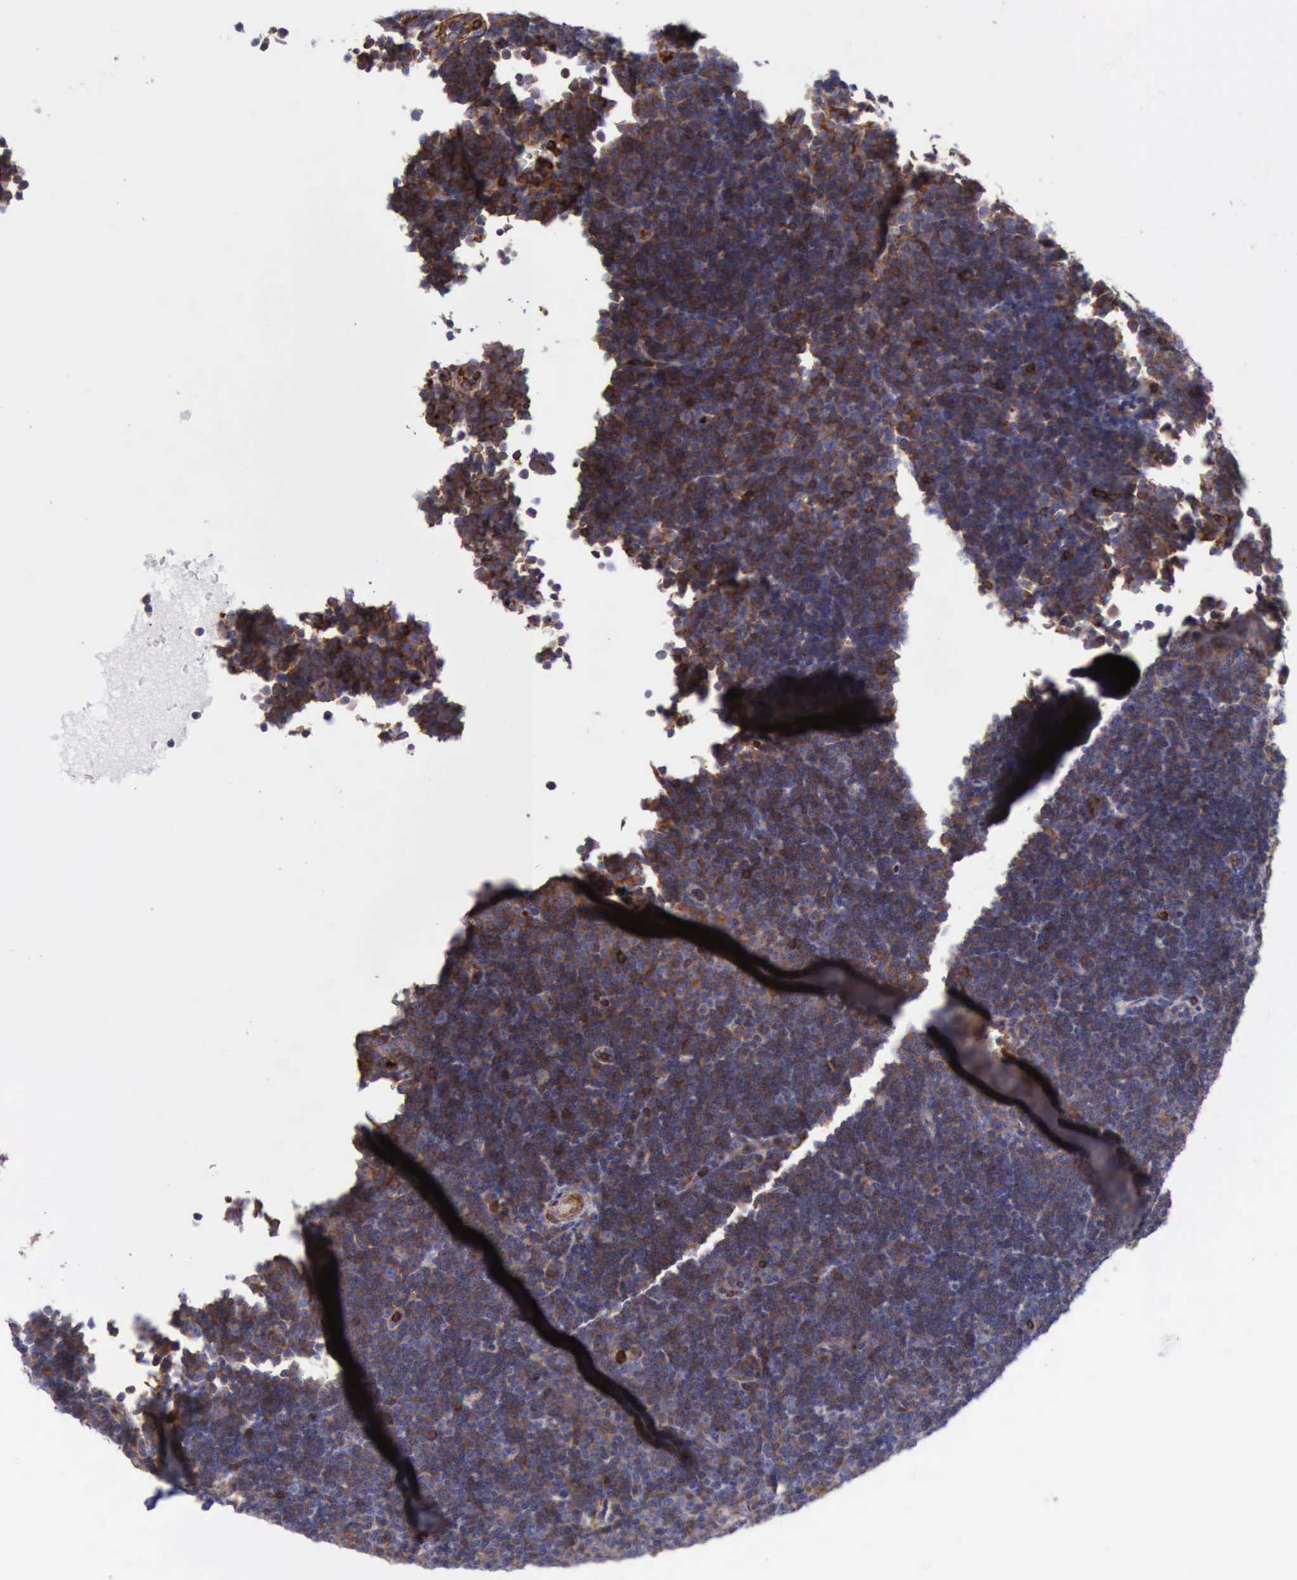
{"staining": {"intensity": "weak", "quantity": ">75%", "location": "cytoplasmic/membranous"}, "tissue": "lymphoma", "cell_type": "Tumor cells", "image_type": "cancer", "snomed": [{"axis": "morphology", "description": "Malignant lymphoma, non-Hodgkin's type, Low grade"}, {"axis": "topography", "description": "Lymph node"}], "caption": "DAB immunohistochemical staining of human low-grade malignant lymphoma, non-Hodgkin's type exhibits weak cytoplasmic/membranous protein expression in approximately >75% of tumor cells. (brown staining indicates protein expression, while blue staining denotes nuclei).", "gene": "FLNA", "patient": {"sex": "male", "age": 57}}